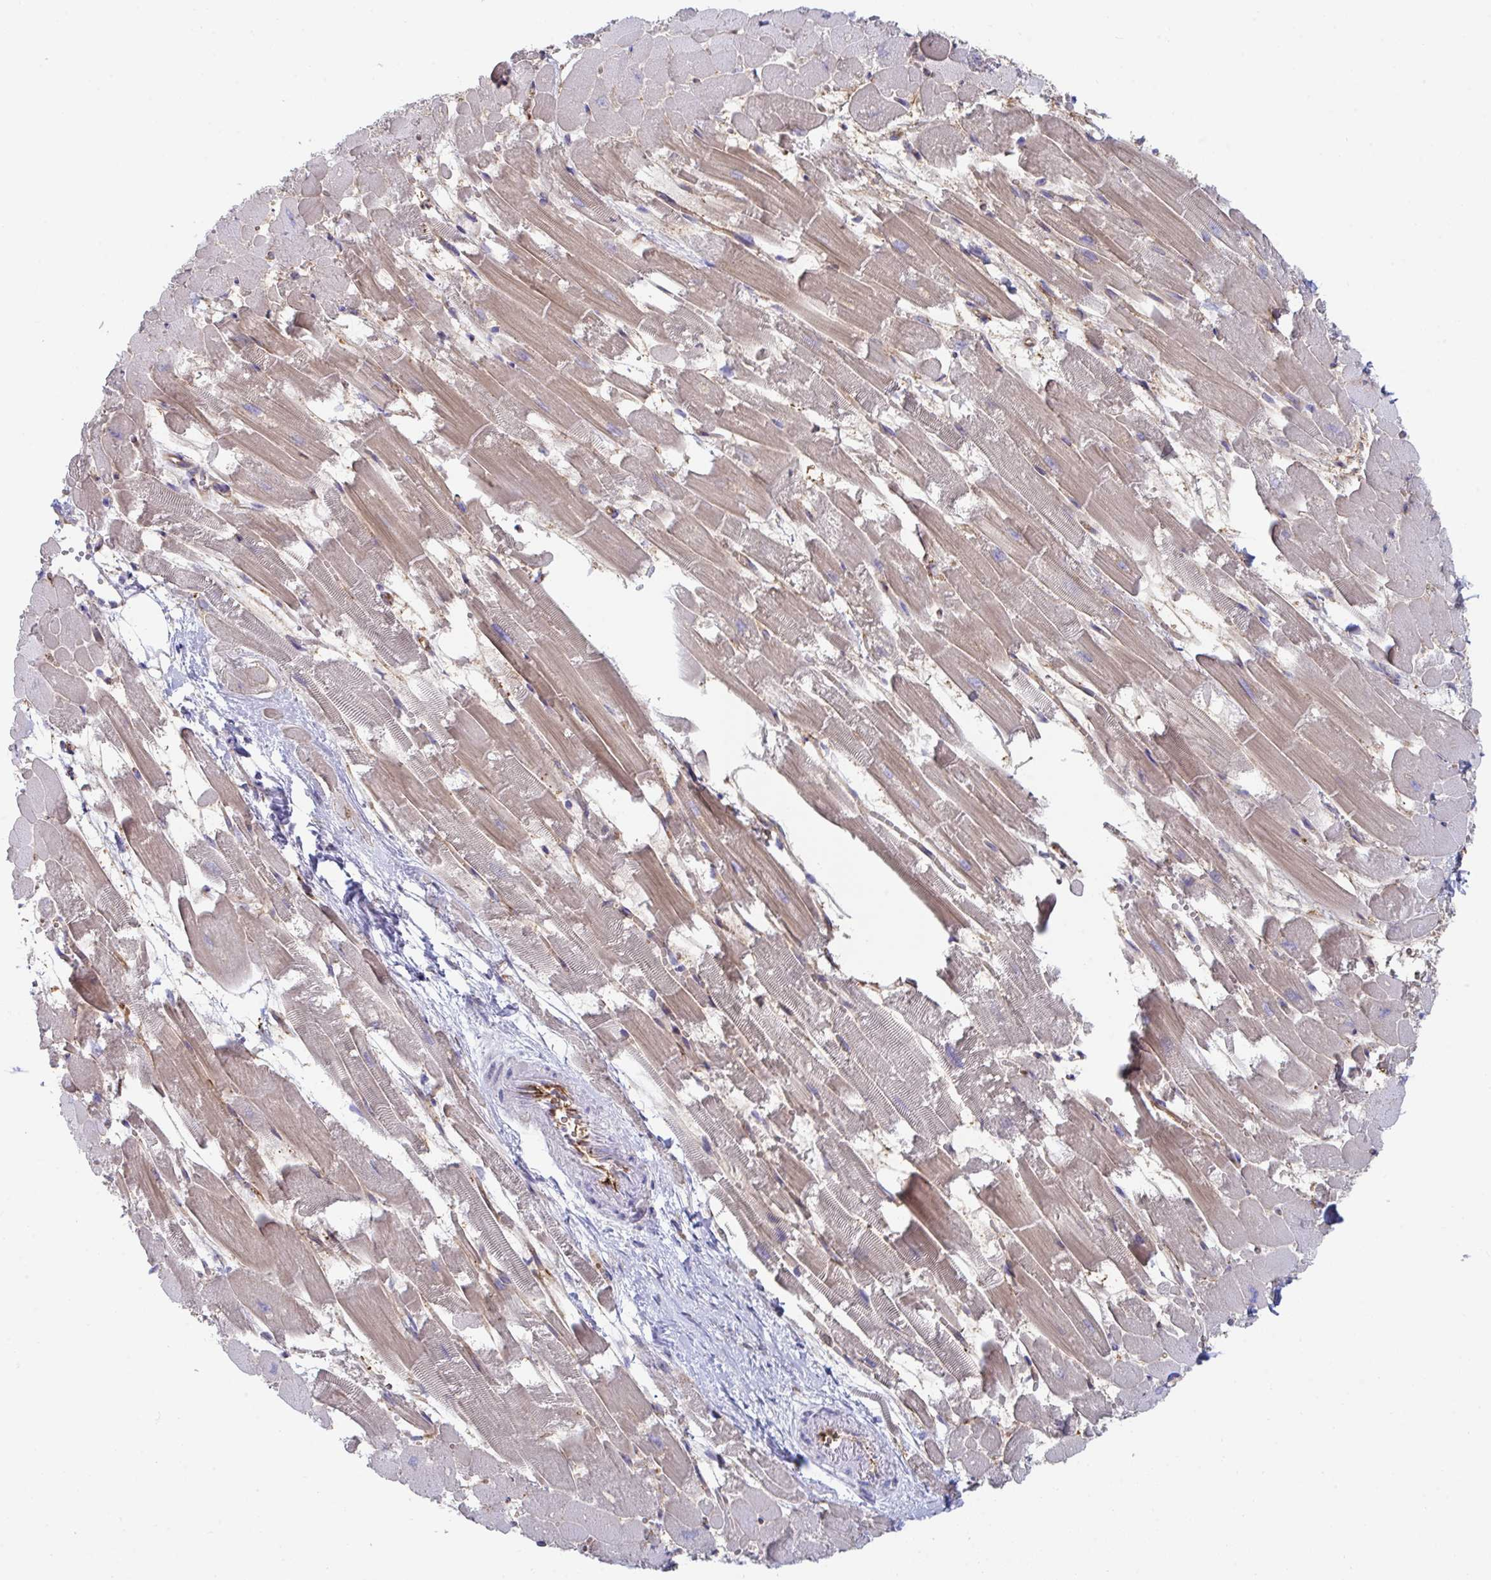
{"staining": {"intensity": "moderate", "quantity": ">75%", "location": "cytoplasmic/membranous"}, "tissue": "heart muscle", "cell_type": "Cardiomyocytes", "image_type": "normal", "snomed": [{"axis": "morphology", "description": "Normal tissue, NOS"}, {"axis": "topography", "description": "Heart"}], "caption": "A photomicrograph showing moderate cytoplasmic/membranous positivity in about >75% of cardiomyocytes in normal heart muscle, as visualized by brown immunohistochemical staining.", "gene": "WNK1", "patient": {"sex": "female", "age": 52}}